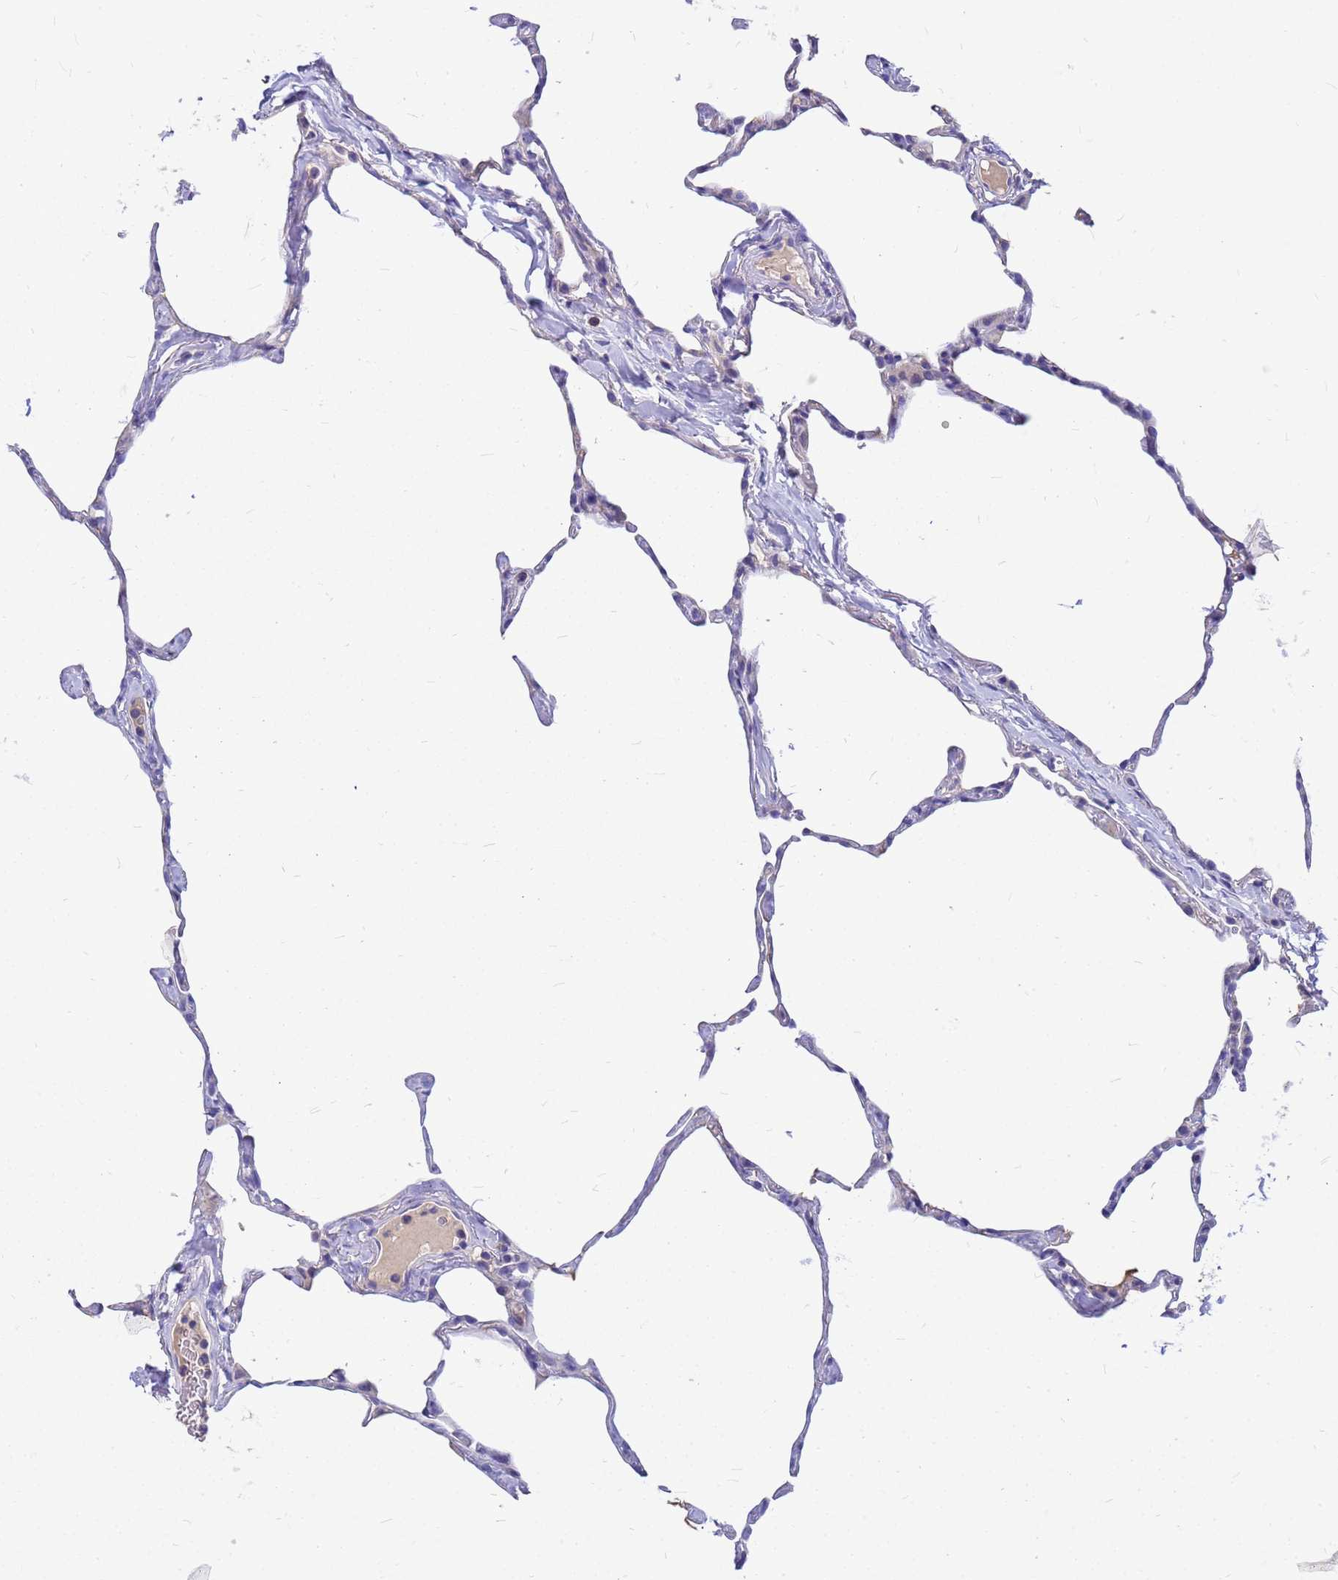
{"staining": {"intensity": "negative", "quantity": "none", "location": "none"}, "tissue": "lung", "cell_type": "Alveolar cells", "image_type": "normal", "snomed": [{"axis": "morphology", "description": "Normal tissue, NOS"}, {"axis": "topography", "description": "Lung"}], "caption": "Immunohistochemistry of normal human lung exhibits no staining in alveolar cells.", "gene": "DPRX", "patient": {"sex": "male", "age": 65}}